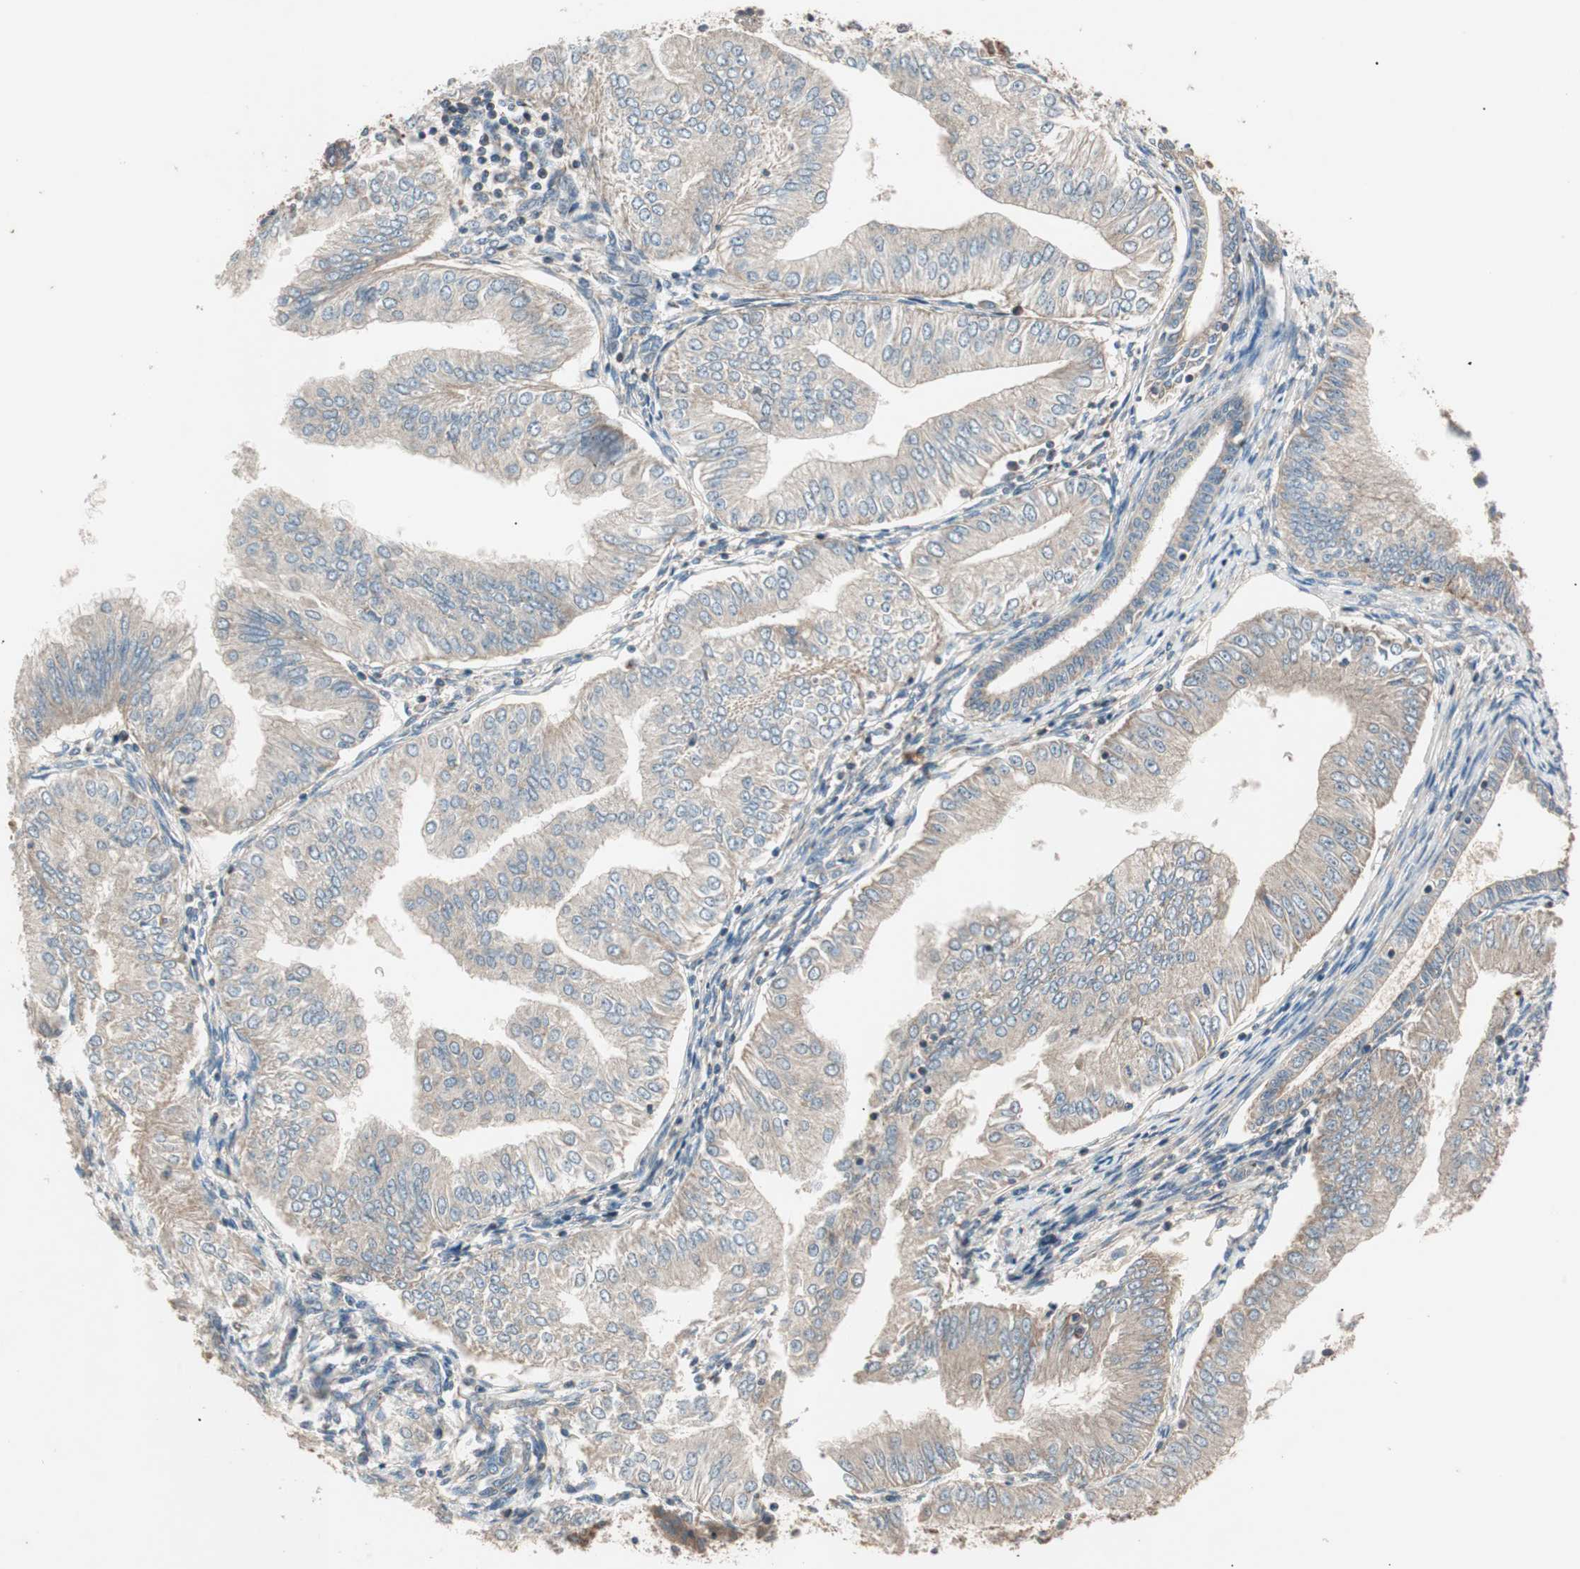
{"staining": {"intensity": "weak", "quantity": ">75%", "location": "cytoplasmic/membranous"}, "tissue": "endometrial cancer", "cell_type": "Tumor cells", "image_type": "cancer", "snomed": [{"axis": "morphology", "description": "Adenocarcinoma, NOS"}, {"axis": "topography", "description": "Endometrium"}], "caption": "IHC (DAB) staining of human adenocarcinoma (endometrial) shows weak cytoplasmic/membranous protein positivity in approximately >75% of tumor cells.", "gene": "HPN", "patient": {"sex": "female", "age": 53}}